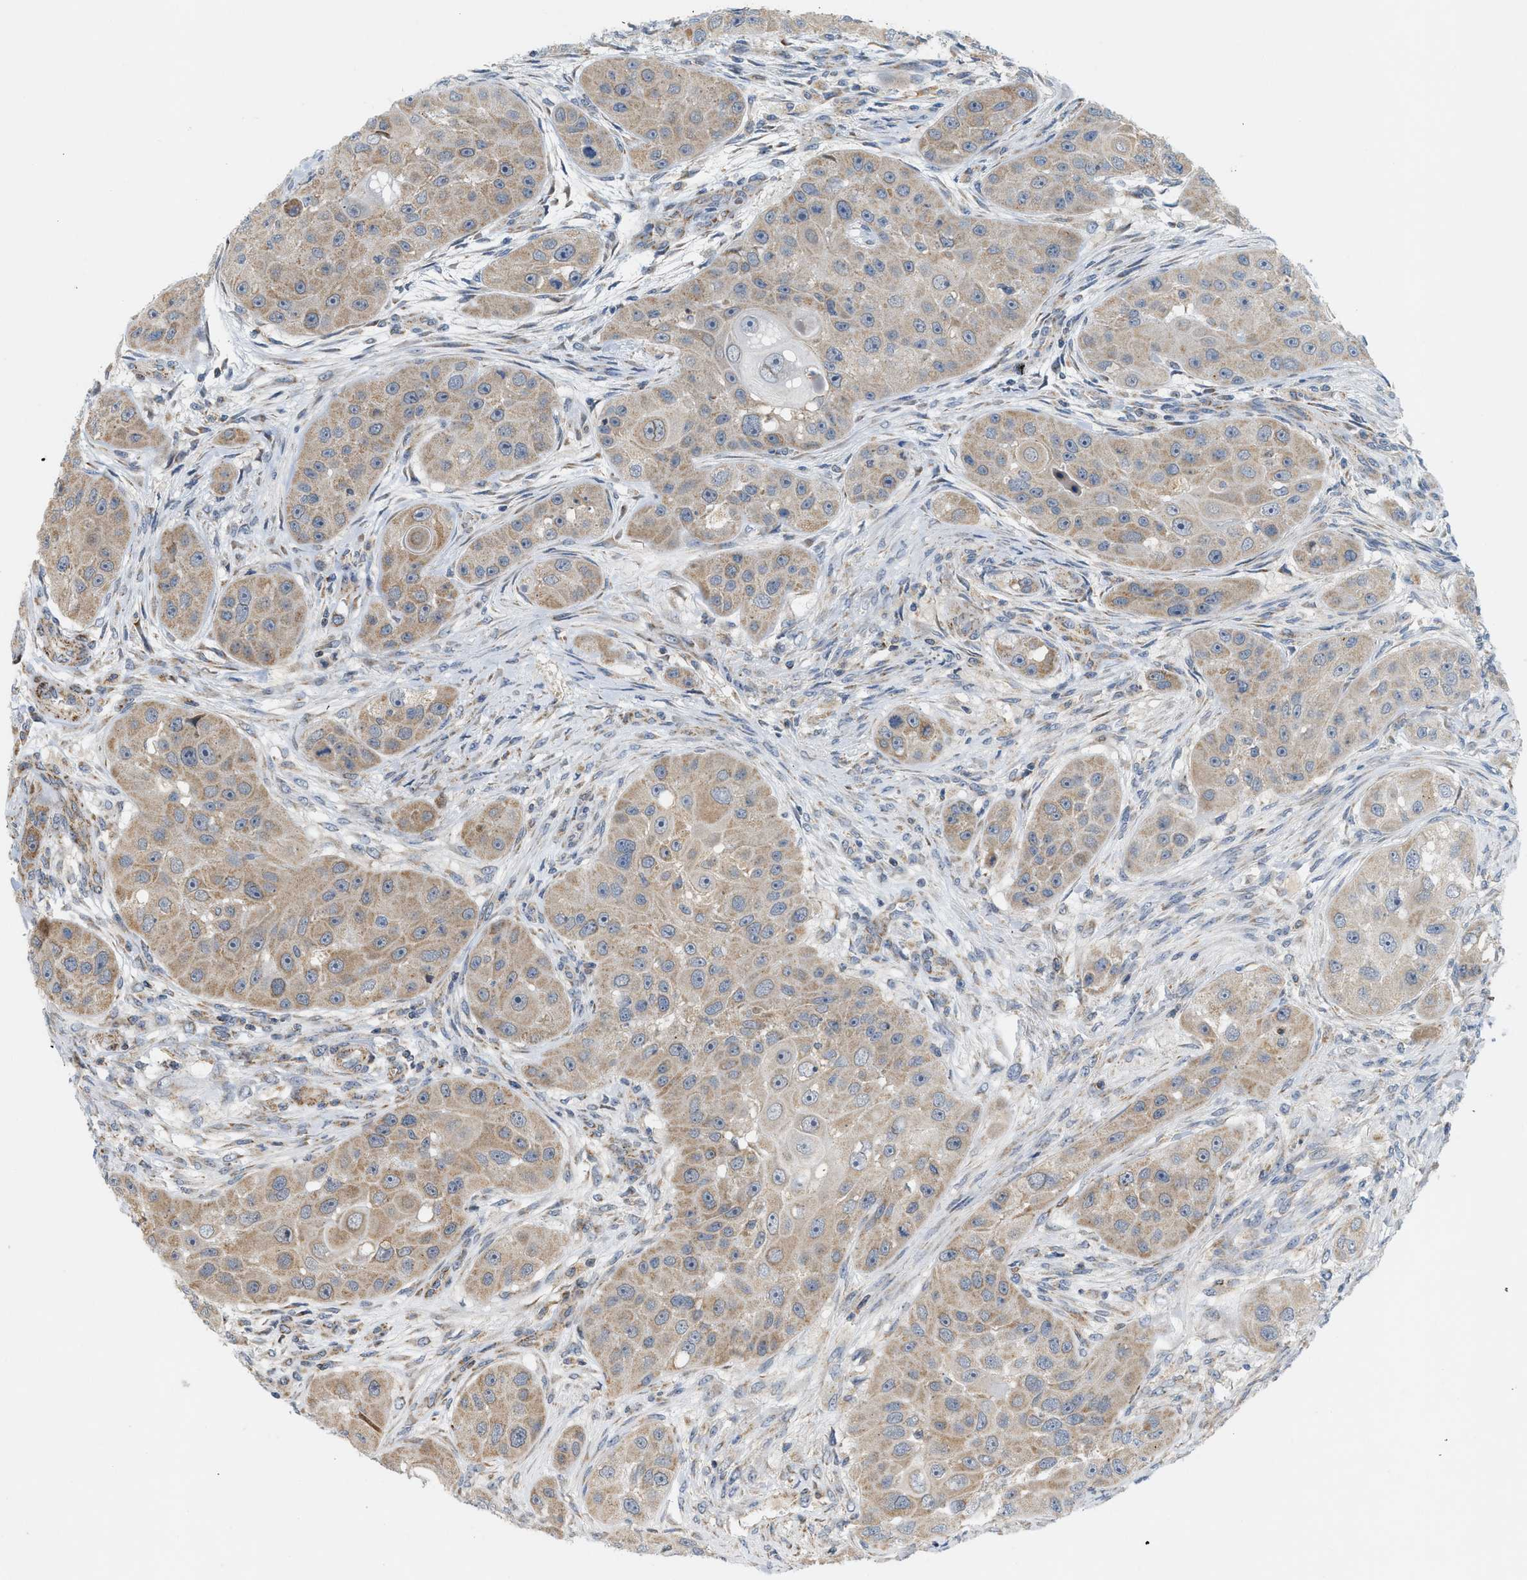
{"staining": {"intensity": "weak", "quantity": "25%-75%", "location": "cytoplasmic/membranous"}, "tissue": "head and neck cancer", "cell_type": "Tumor cells", "image_type": "cancer", "snomed": [{"axis": "morphology", "description": "Normal tissue, NOS"}, {"axis": "morphology", "description": "Squamous cell carcinoma, NOS"}, {"axis": "topography", "description": "Skeletal muscle"}, {"axis": "topography", "description": "Head-Neck"}], "caption": "High-magnification brightfield microscopy of head and neck cancer stained with DAB (3,3'-diaminobenzidine) (brown) and counterstained with hematoxylin (blue). tumor cells exhibit weak cytoplasmic/membranous expression is appreciated in about25%-75% of cells. Ihc stains the protein of interest in brown and the nuclei are stained blue.", "gene": "MCU", "patient": {"sex": "male", "age": 51}}